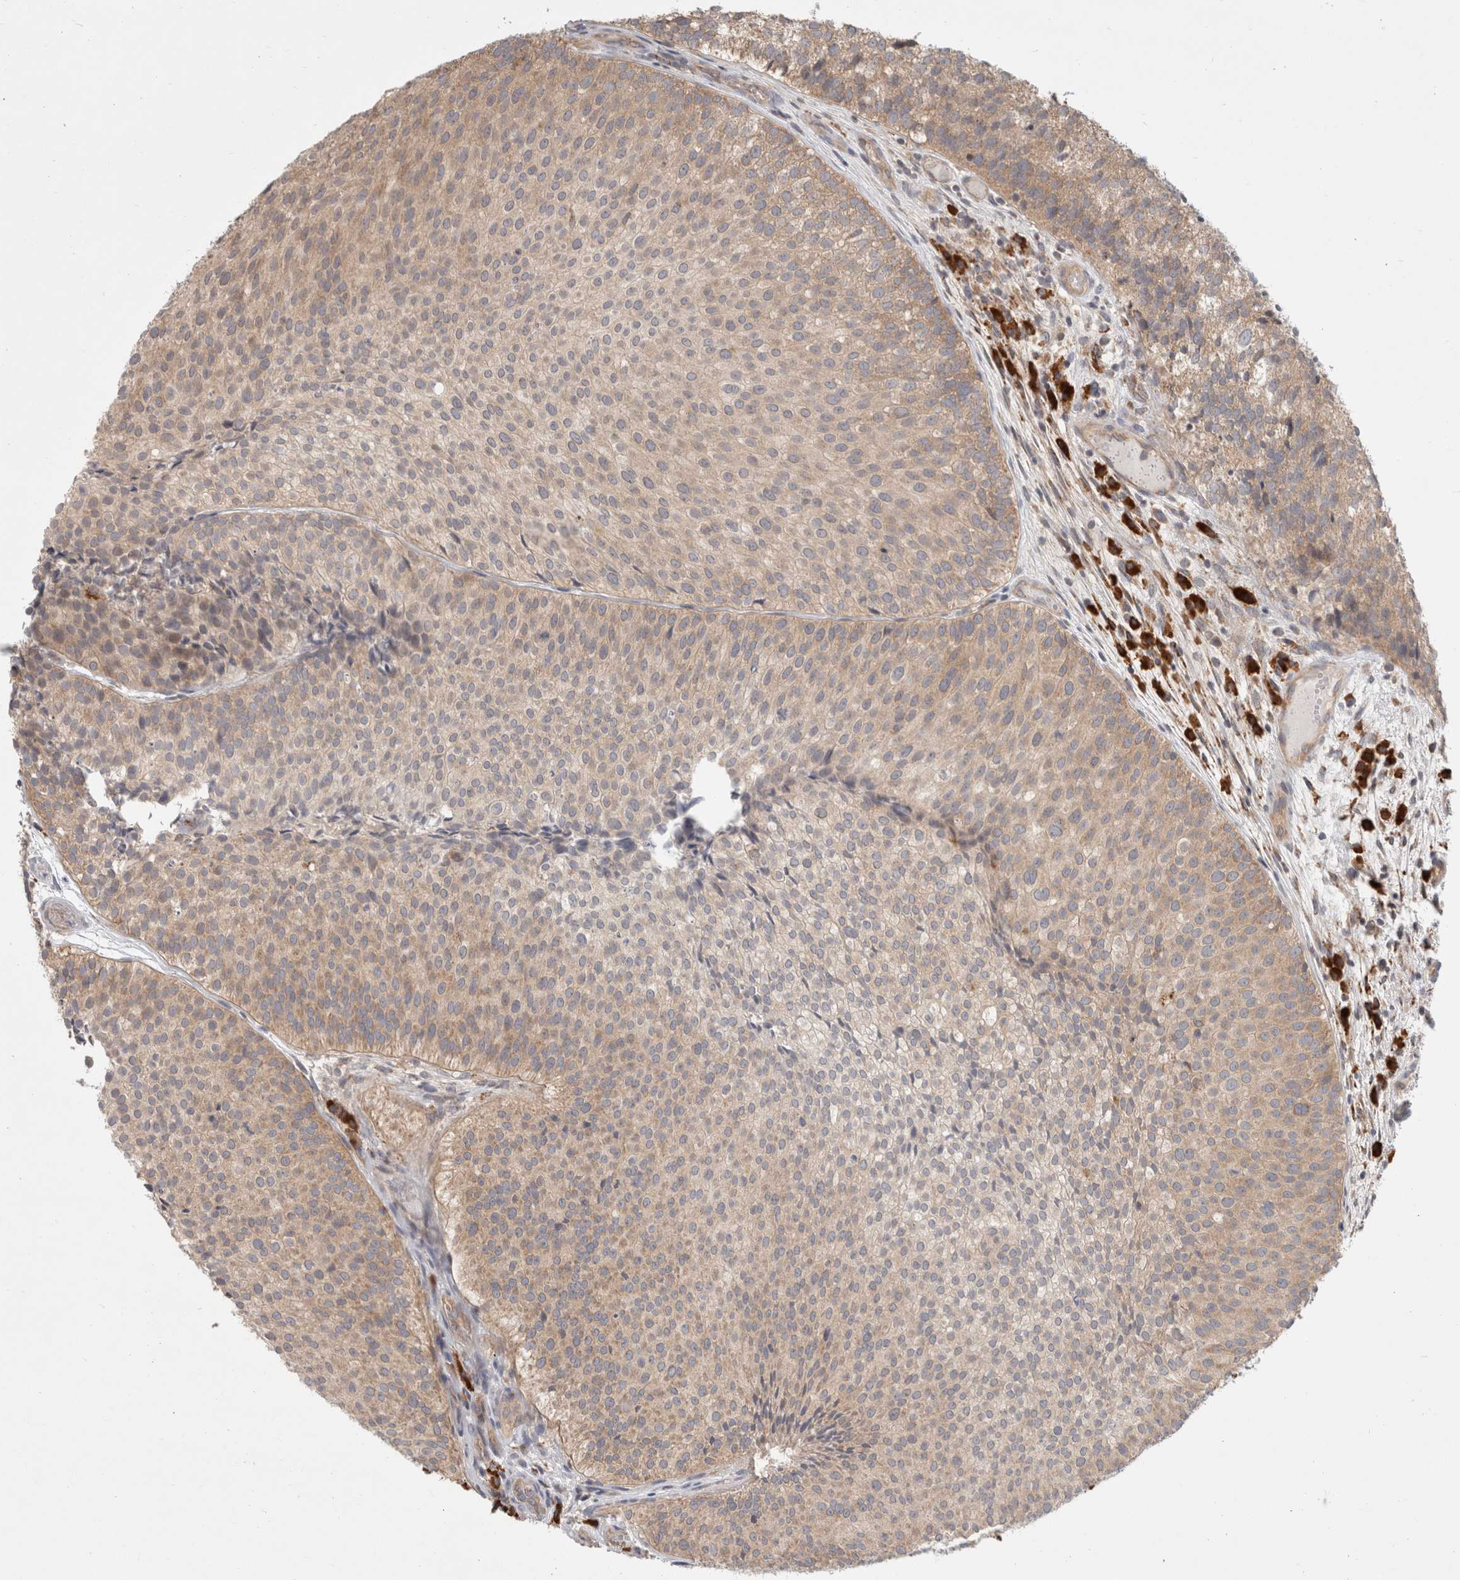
{"staining": {"intensity": "weak", "quantity": ">75%", "location": "cytoplasmic/membranous"}, "tissue": "urothelial cancer", "cell_type": "Tumor cells", "image_type": "cancer", "snomed": [{"axis": "morphology", "description": "Urothelial carcinoma, Low grade"}, {"axis": "topography", "description": "Urinary bladder"}], "caption": "Urothelial carcinoma (low-grade) stained for a protein shows weak cytoplasmic/membranous positivity in tumor cells.", "gene": "HROB", "patient": {"sex": "male", "age": 86}}